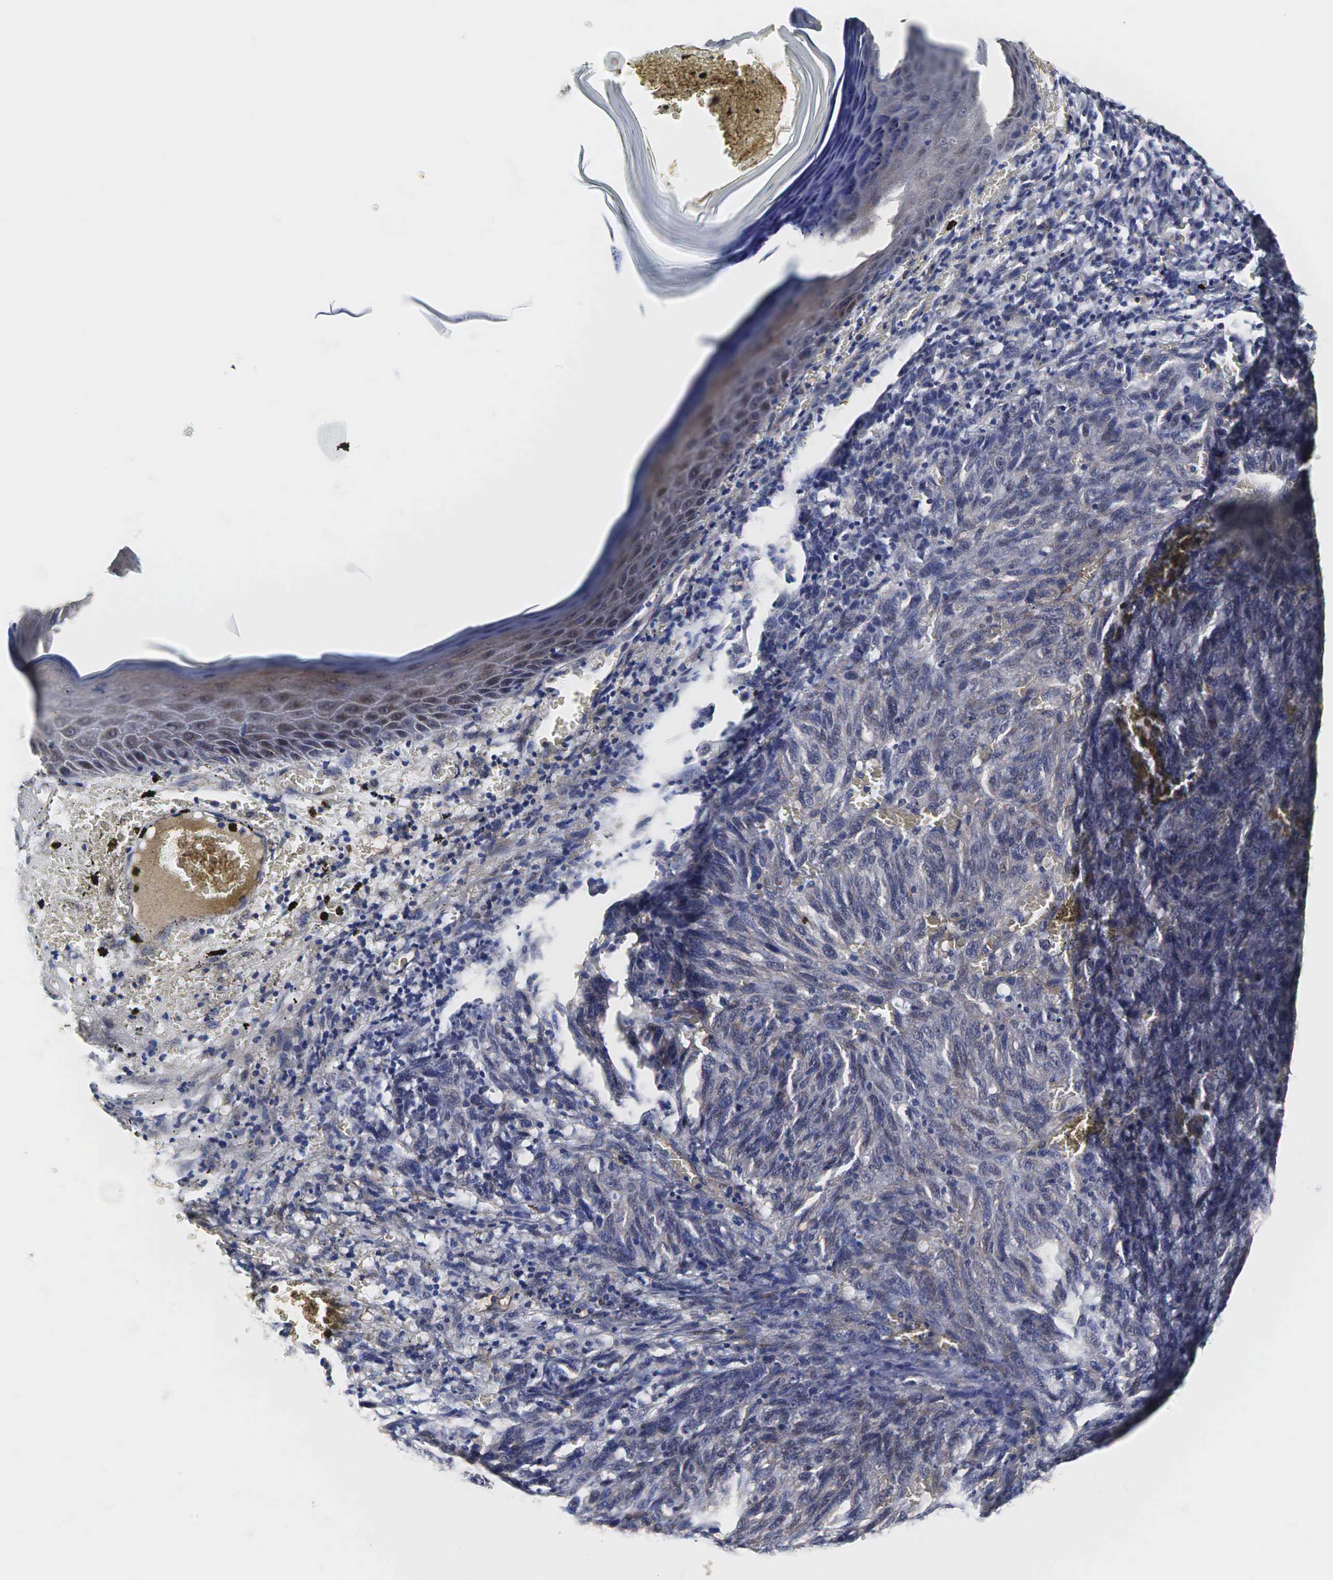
{"staining": {"intensity": "weak", "quantity": "<25%", "location": "cytoplasmic/membranous"}, "tissue": "melanoma", "cell_type": "Tumor cells", "image_type": "cancer", "snomed": [{"axis": "morphology", "description": "Malignant melanoma, NOS"}, {"axis": "topography", "description": "Skin"}], "caption": "Immunohistochemistry micrograph of neoplastic tissue: melanoma stained with DAB (3,3'-diaminobenzidine) displays no significant protein positivity in tumor cells. (IHC, brightfield microscopy, high magnification).", "gene": "SPIN1", "patient": {"sex": "male", "age": 76}}